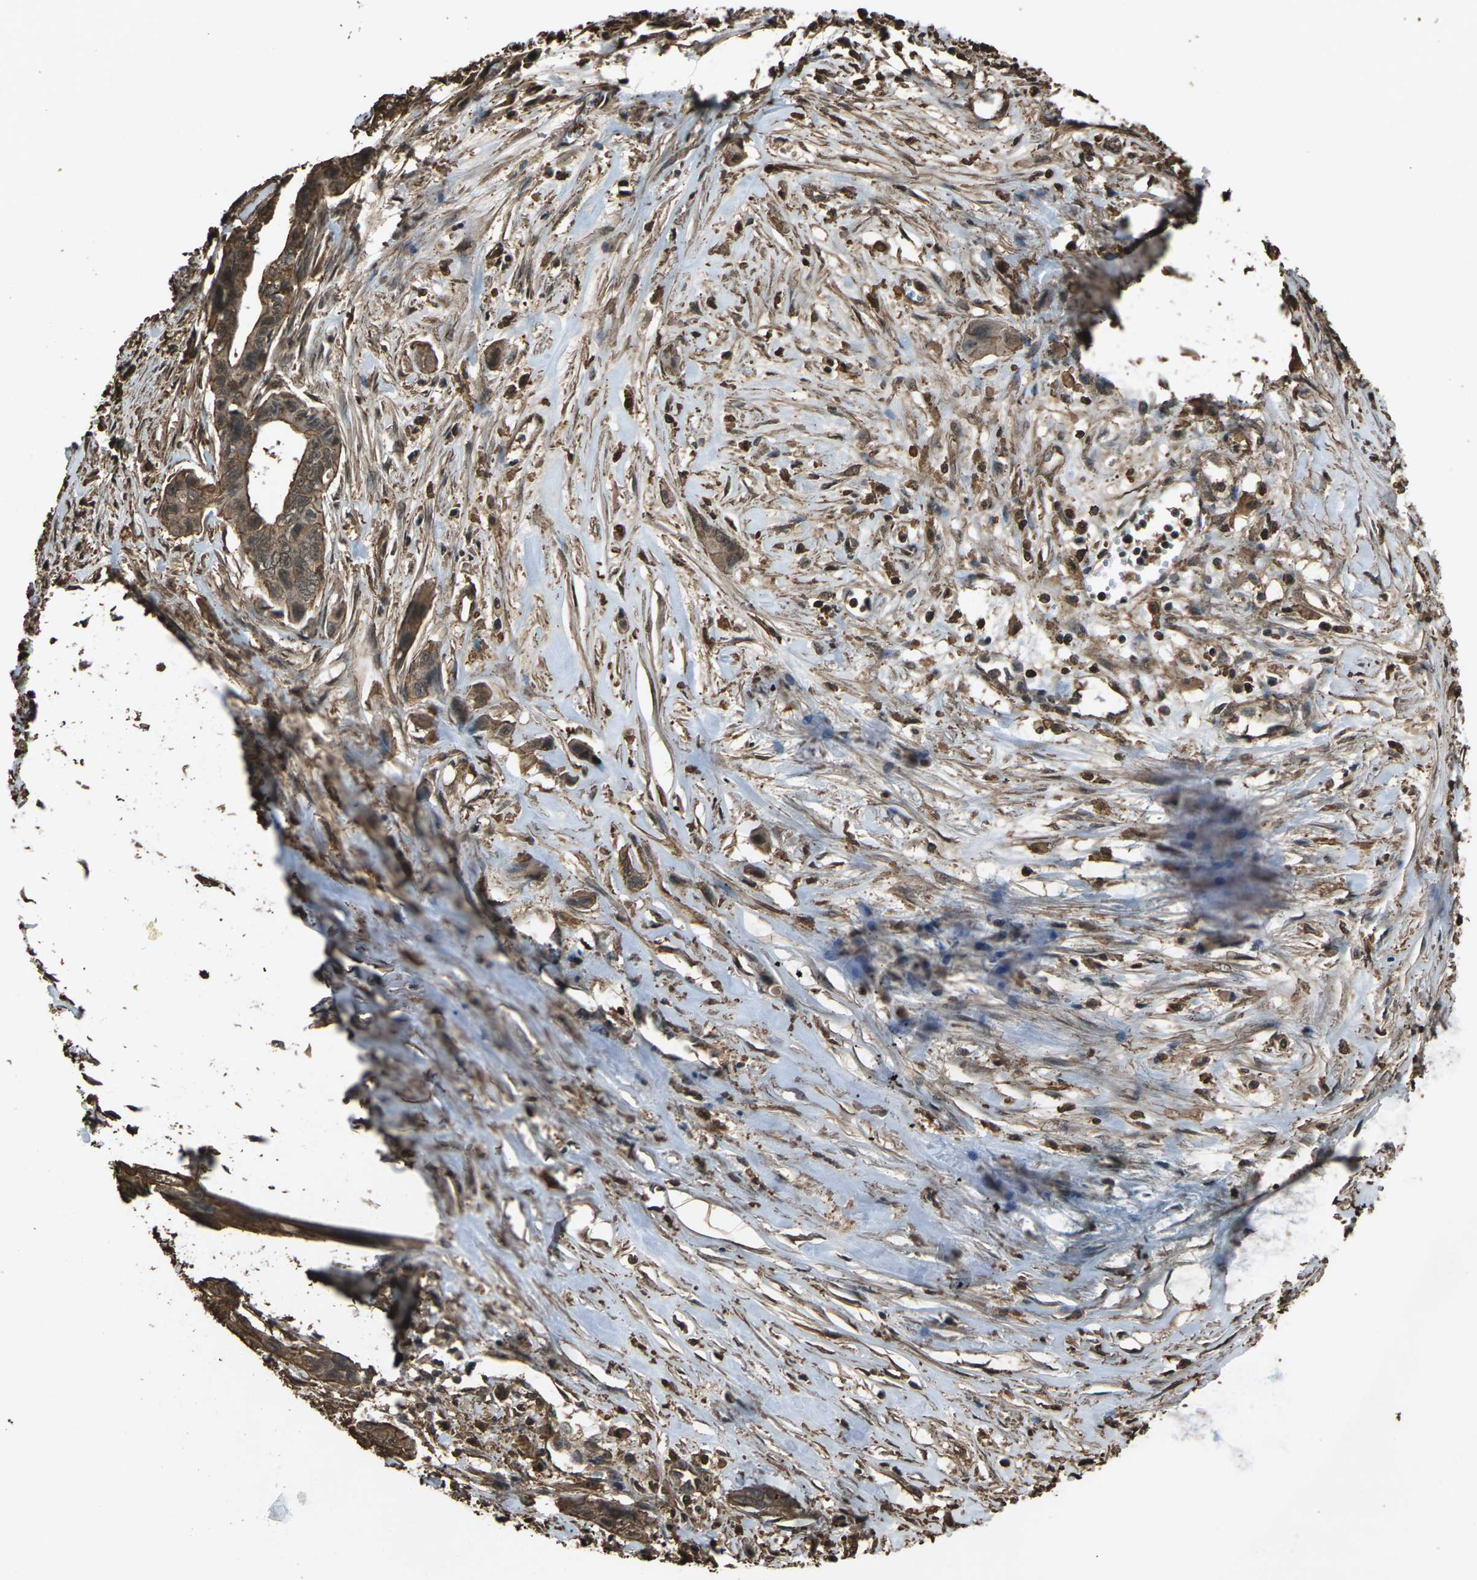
{"staining": {"intensity": "moderate", "quantity": ">75%", "location": "cytoplasmic/membranous"}, "tissue": "pancreatic cancer", "cell_type": "Tumor cells", "image_type": "cancer", "snomed": [{"axis": "morphology", "description": "Adenocarcinoma, NOS"}, {"axis": "topography", "description": "Pancreas"}], "caption": "Pancreatic cancer stained with a brown dye demonstrates moderate cytoplasmic/membranous positive staining in about >75% of tumor cells.", "gene": "DHPS", "patient": {"sex": "male", "age": 73}}